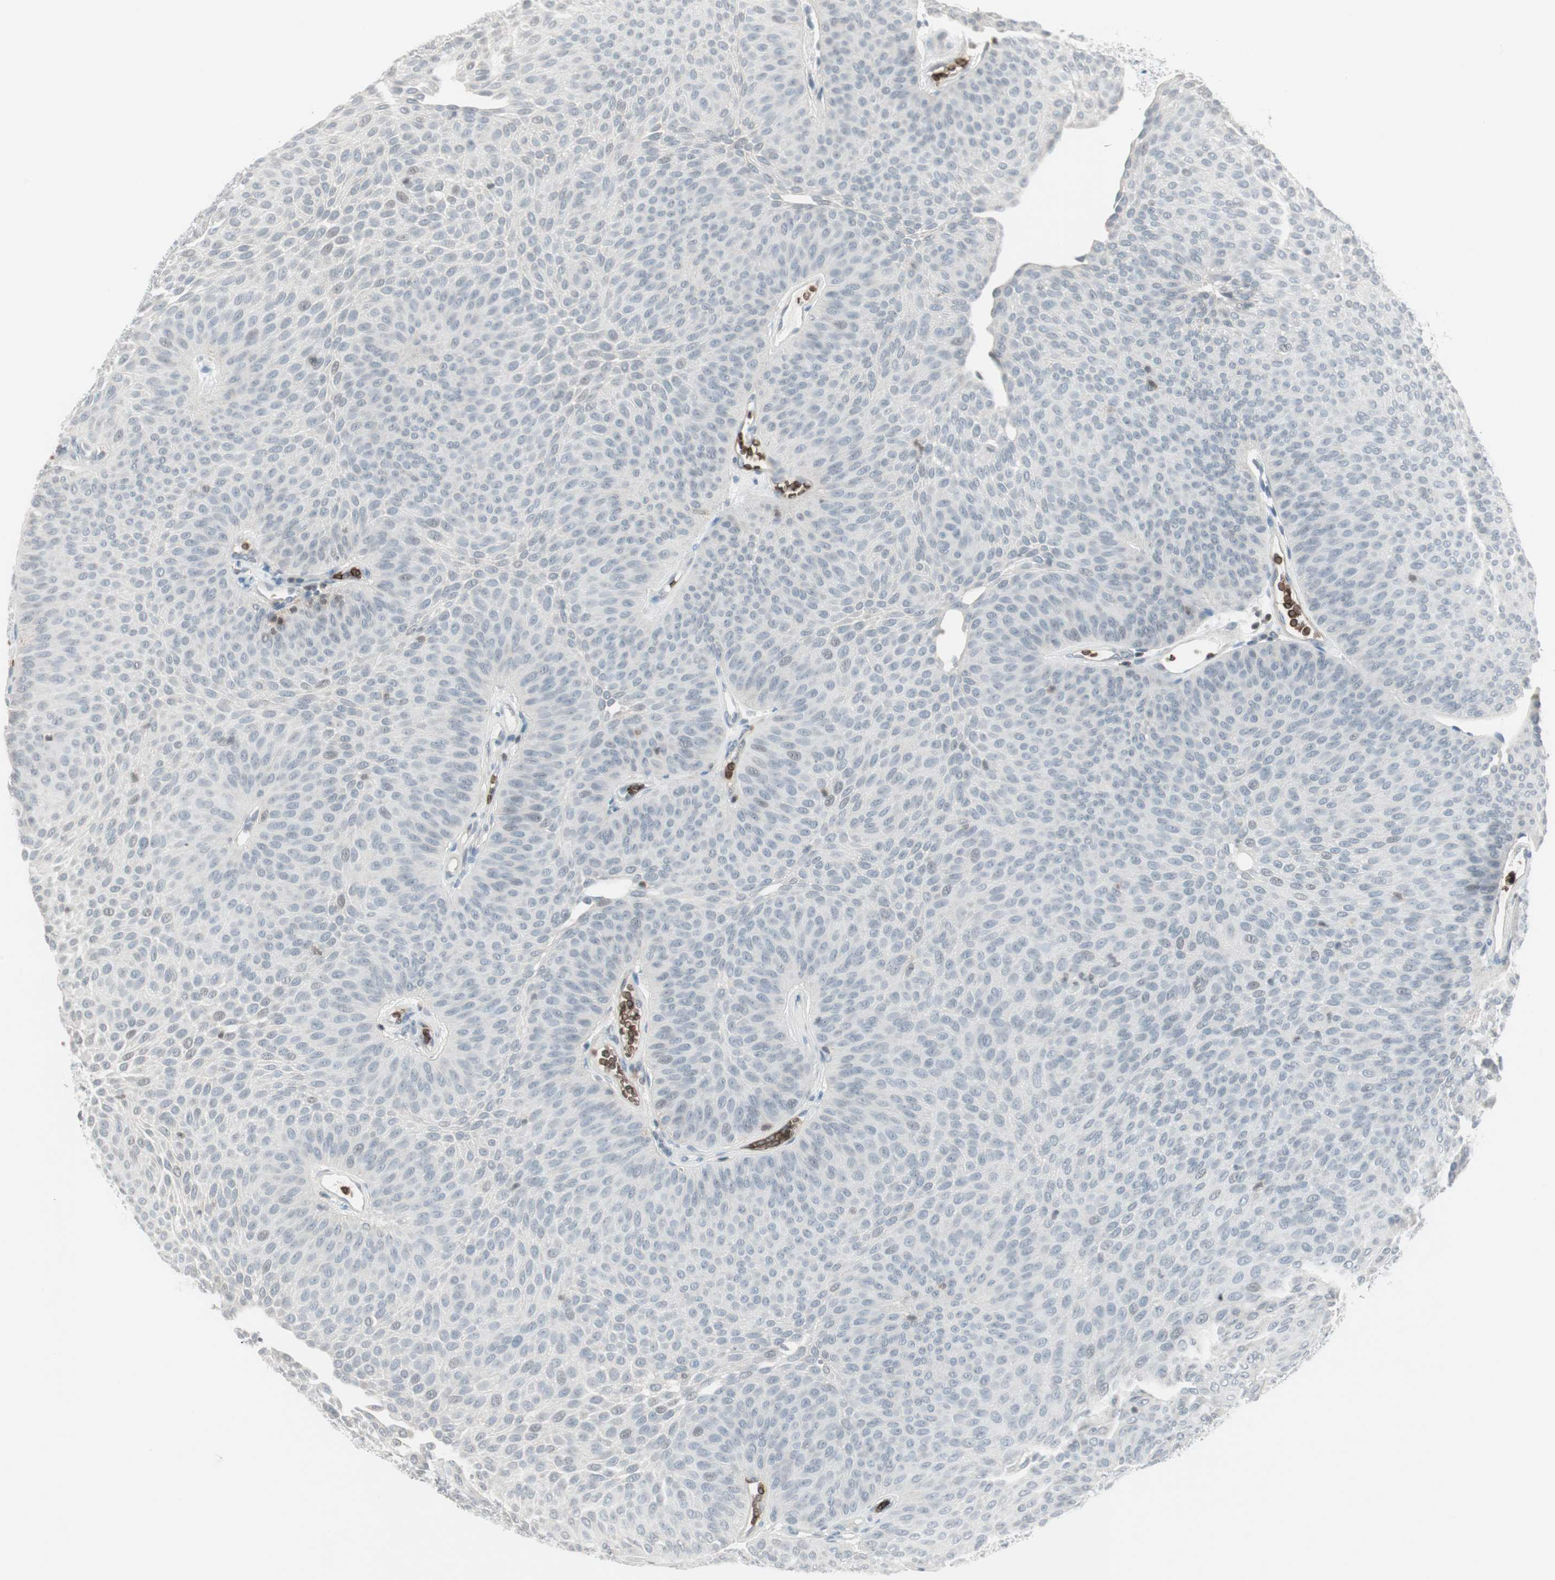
{"staining": {"intensity": "negative", "quantity": "none", "location": "none"}, "tissue": "urothelial cancer", "cell_type": "Tumor cells", "image_type": "cancer", "snomed": [{"axis": "morphology", "description": "Urothelial carcinoma, Low grade"}, {"axis": "topography", "description": "Urinary bladder"}], "caption": "DAB (3,3'-diaminobenzidine) immunohistochemical staining of human urothelial cancer reveals no significant staining in tumor cells.", "gene": "MAP4K1", "patient": {"sex": "female", "age": 60}}